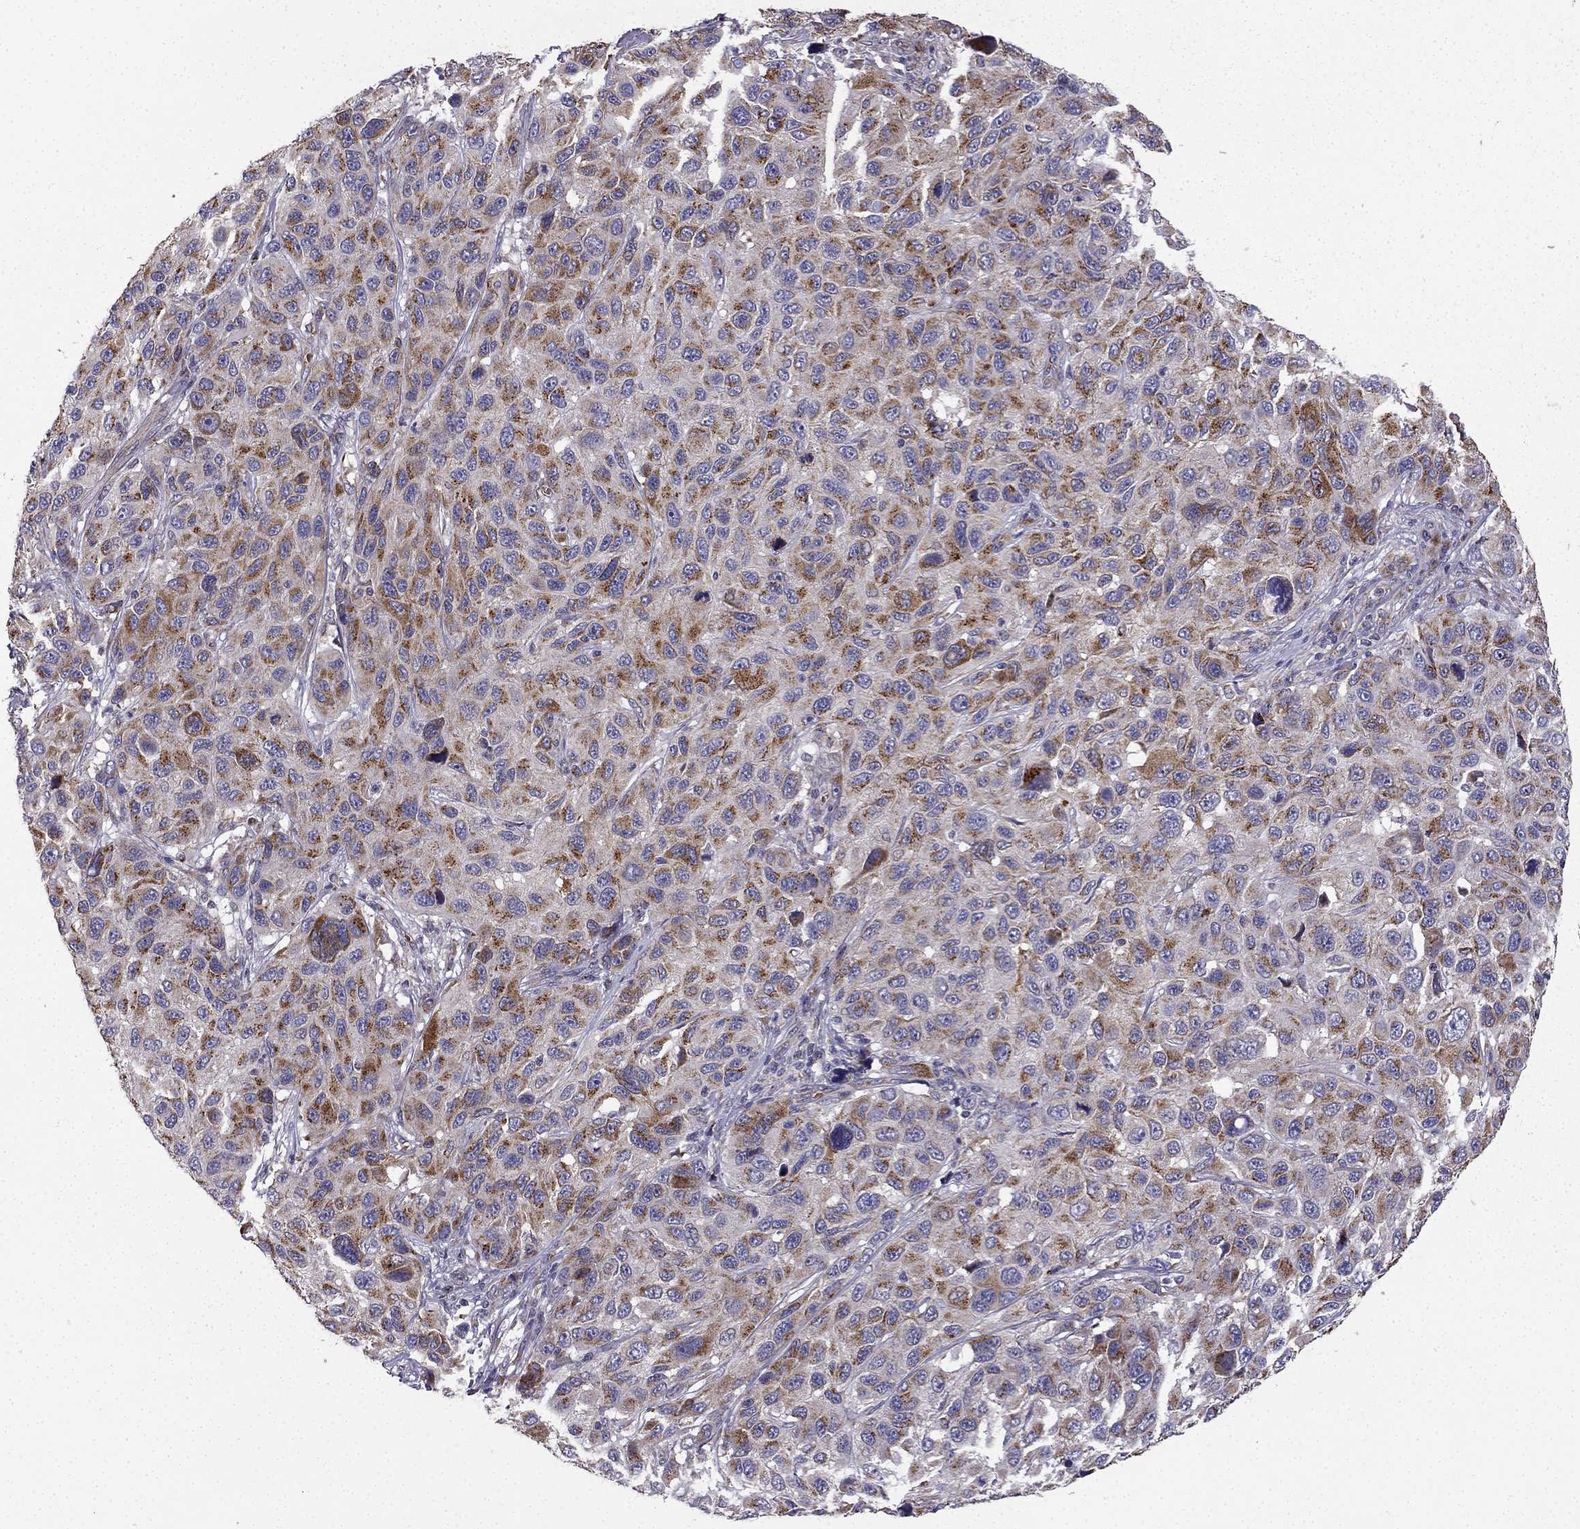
{"staining": {"intensity": "strong", "quantity": "25%-75%", "location": "cytoplasmic/membranous"}, "tissue": "melanoma", "cell_type": "Tumor cells", "image_type": "cancer", "snomed": [{"axis": "morphology", "description": "Malignant melanoma, NOS"}, {"axis": "topography", "description": "Skin"}], "caption": "Melanoma stained with a protein marker demonstrates strong staining in tumor cells.", "gene": "B4GALT7", "patient": {"sex": "male", "age": 53}}